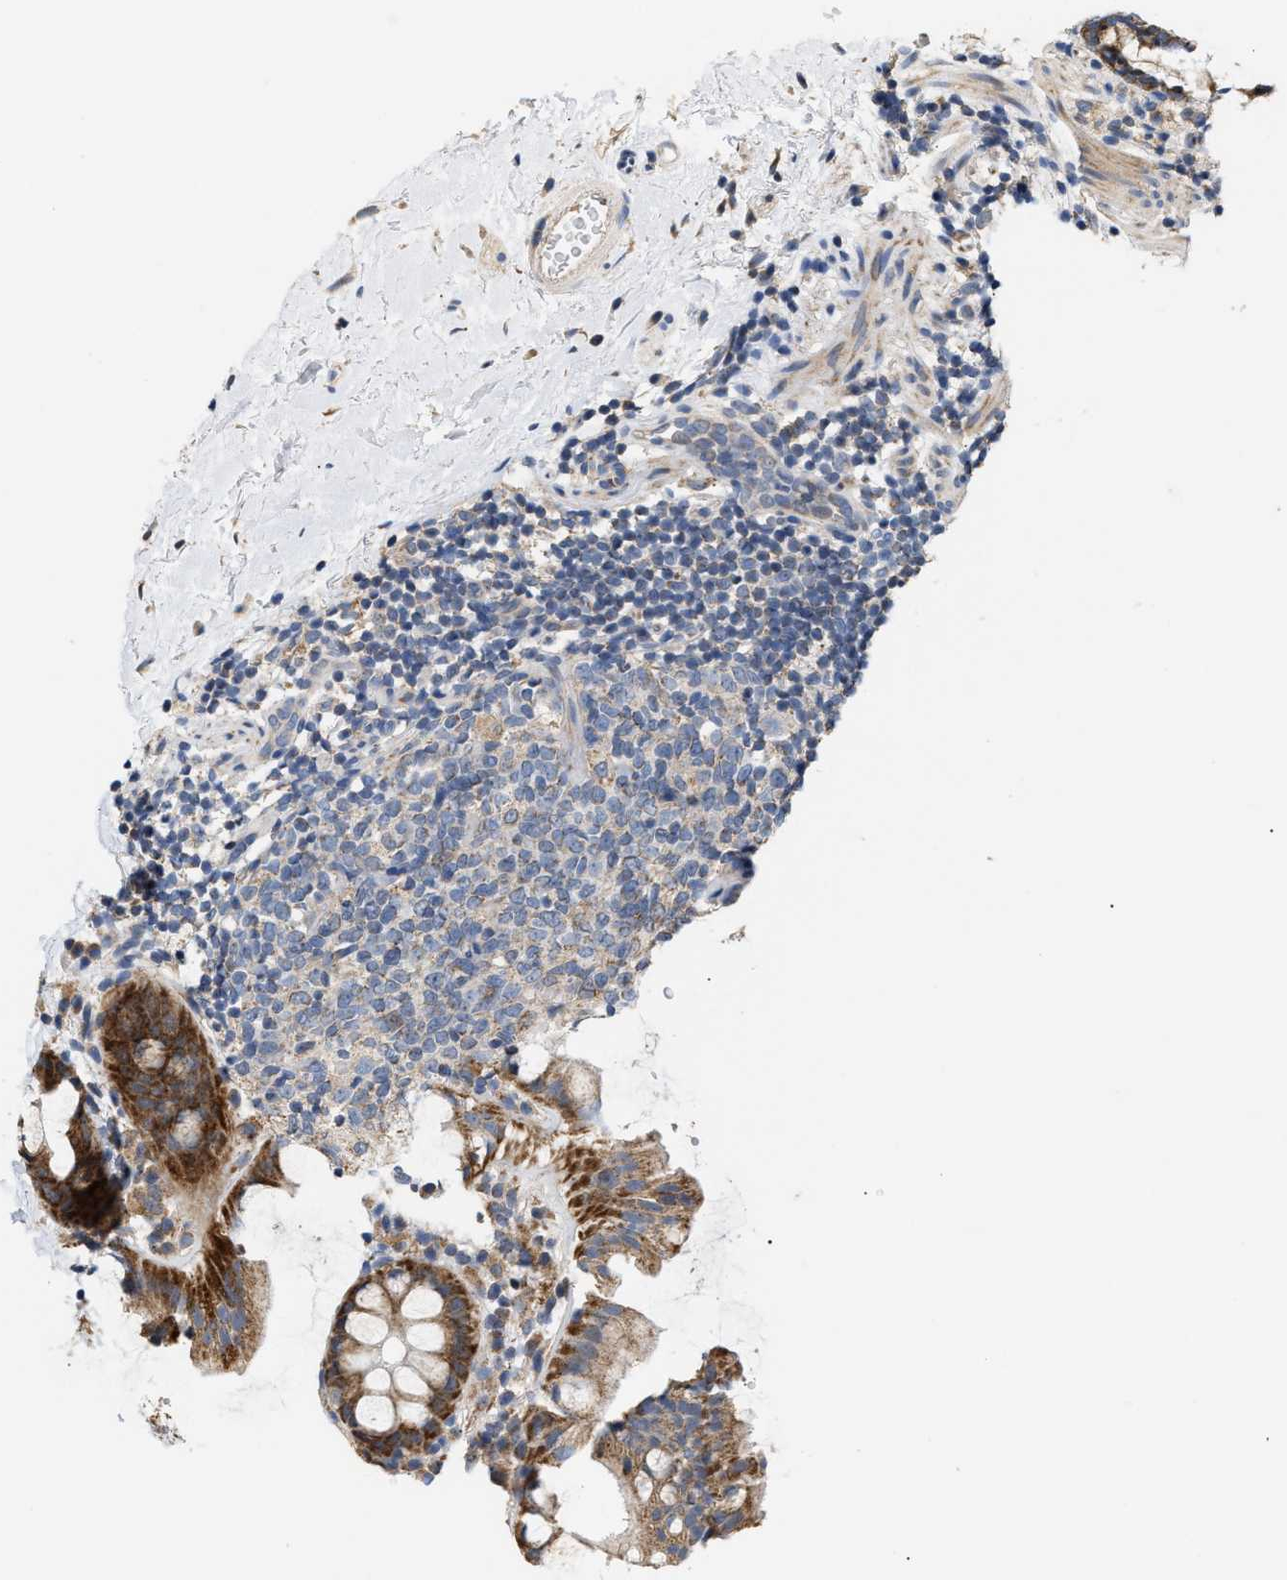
{"staining": {"intensity": "strong", "quantity": ">75%", "location": "cytoplasmic/membranous"}, "tissue": "rectum", "cell_type": "Glandular cells", "image_type": "normal", "snomed": [{"axis": "morphology", "description": "Normal tissue, NOS"}, {"axis": "topography", "description": "Rectum"}], "caption": "The immunohistochemical stain shows strong cytoplasmic/membranous expression in glandular cells of normal rectum. The protein is stained brown, and the nuclei are stained in blue (DAB IHC with brightfield microscopy, high magnification).", "gene": "TMEM168", "patient": {"sex": "female", "age": 65}}